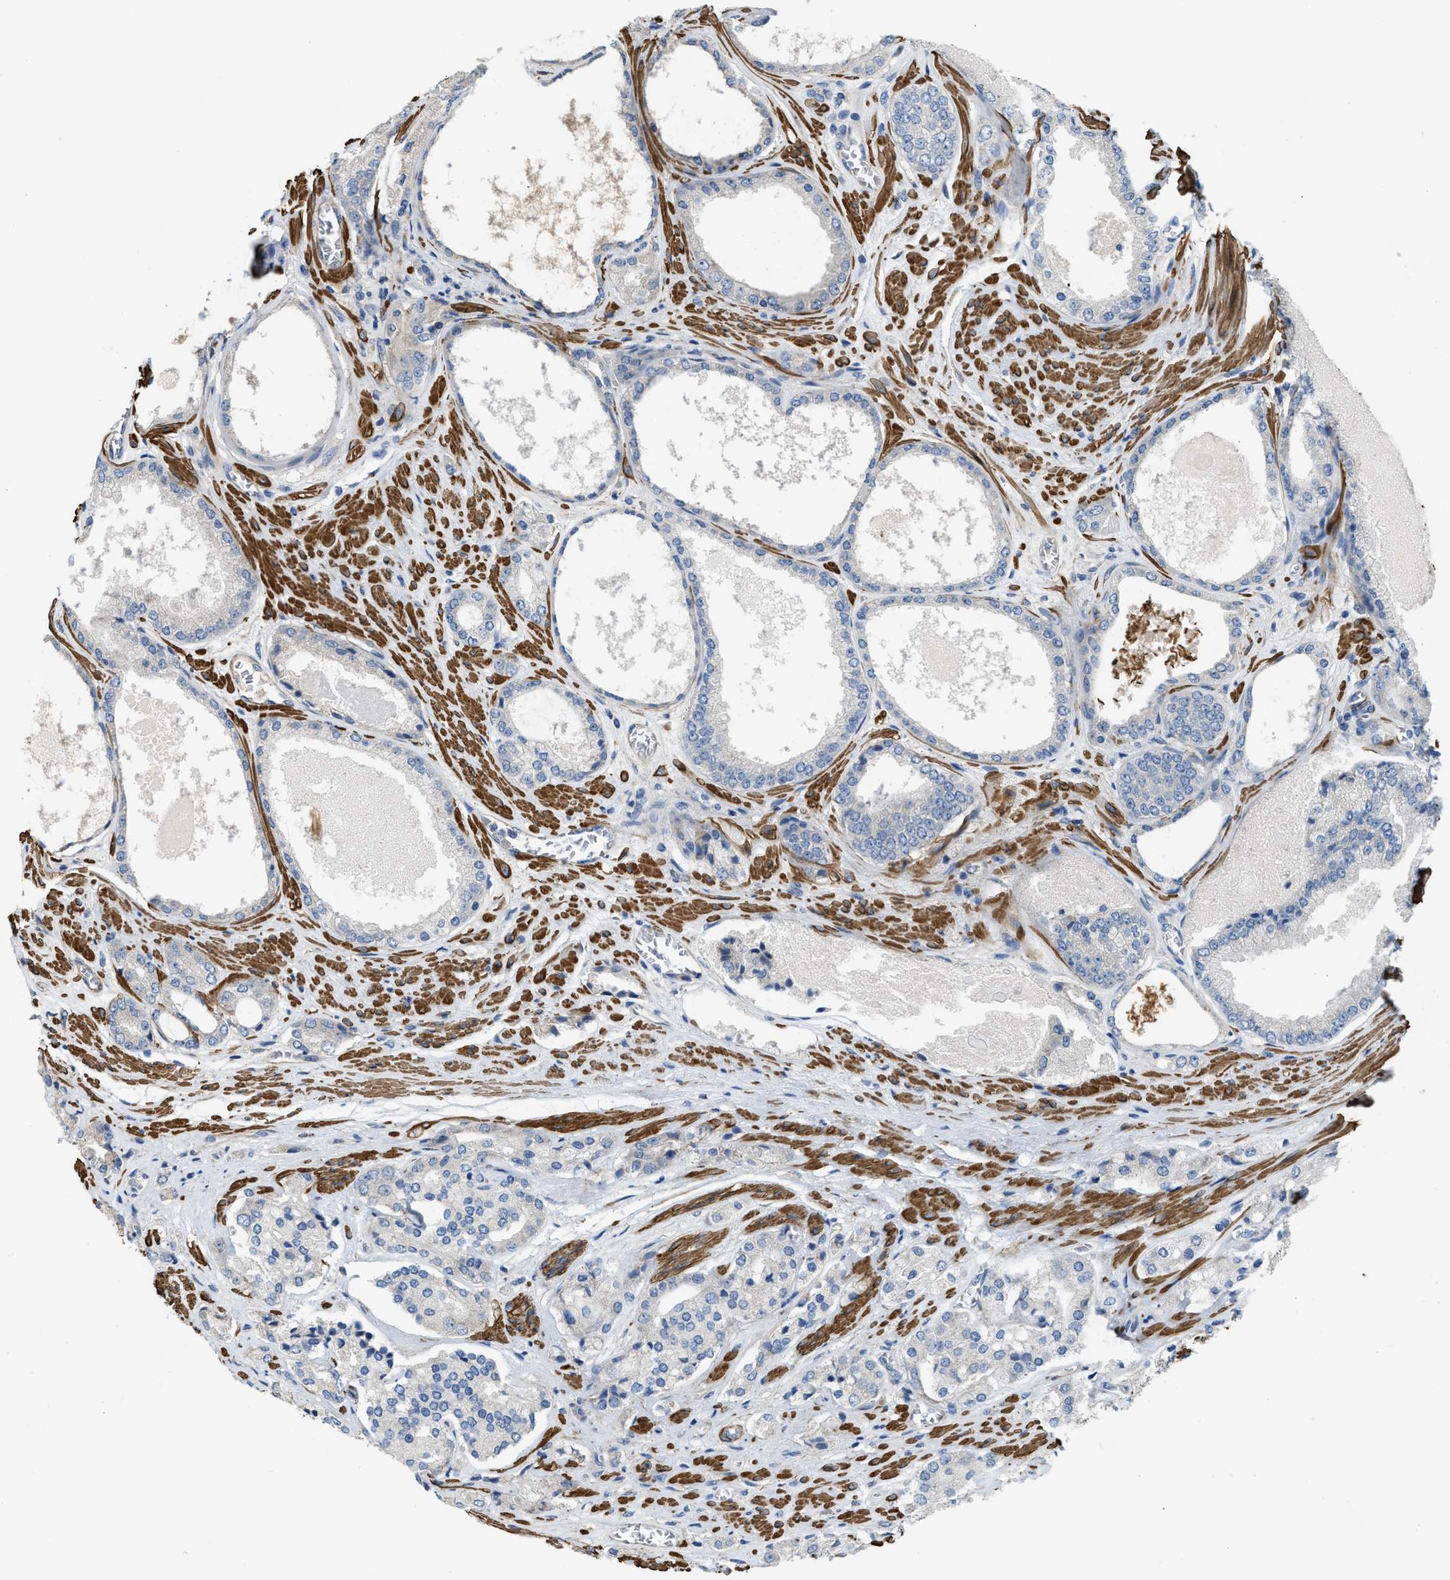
{"staining": {"intensity": "negative", "quantity": "none", "location": "none"}, "tissue": "prostate cancer", "cell_type": "Tumor cells", "image_type": "cancer", "snomed": [{"axis": "morphology", "description": "Adenocarcinoma, High grade"}, {"axis": "topography", "description": "Prostate"}], "caption": "Image shows no significant protein expression in tumor cells of prostate cancer (high-grade adenocarcinoma).", "gene": "BMPR1A", "patient": {"sex": "male", "age": 65}}